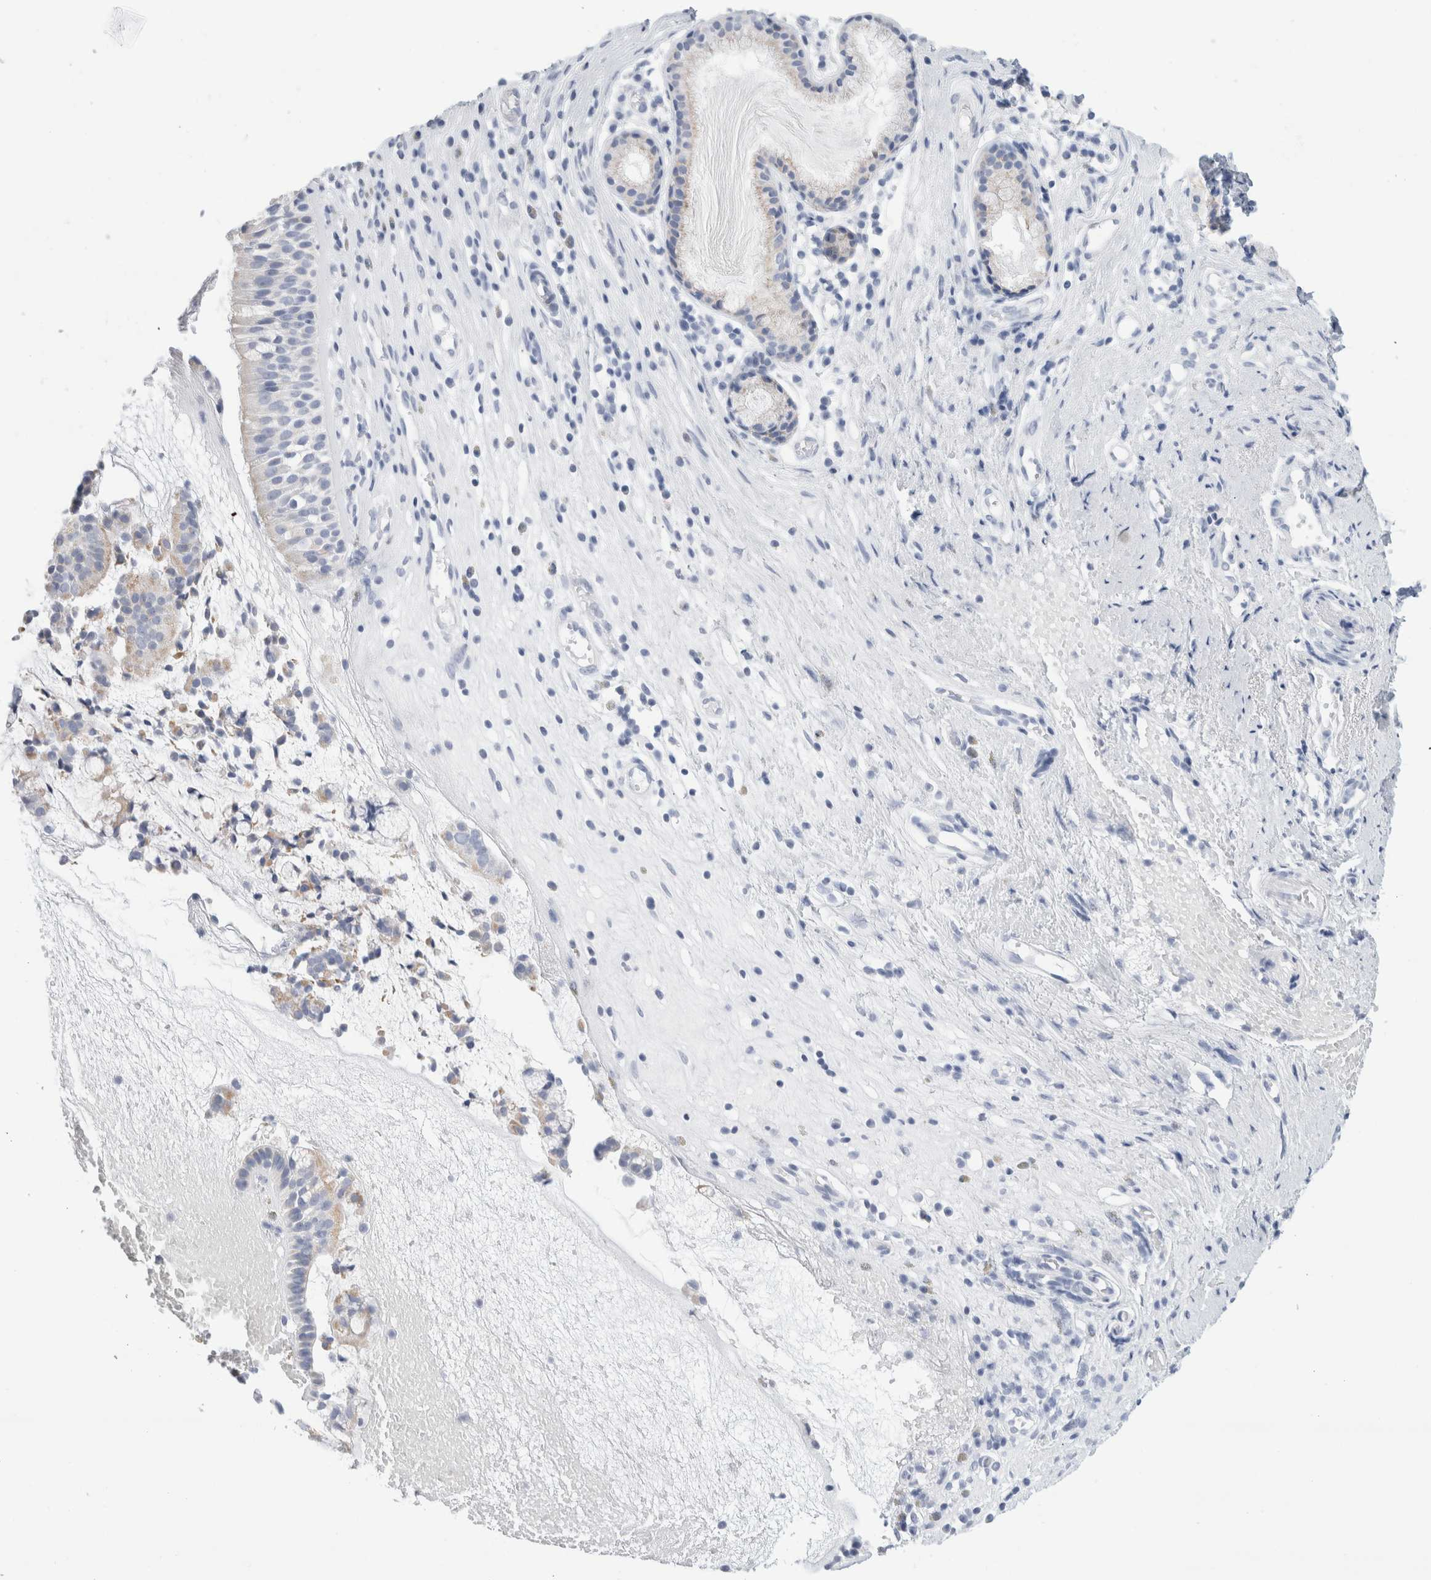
{"staining": {"intensity": "weak", "quantity": "<25%", "location": "cytoplasmic/membranous"}, "tissue": "nasopharynx", "cell_type": "Respiratory epithelial cells", "image_type": "normal", "snomed": [{"axis": "morphology", "description": "Normal tissue, NOS"}, {"axis": "topography", "description": "Nasopharynx"}], "caption": "This is a image of immunohistochemistry (IHC) staining of benign nasopharynx, which shows no expression in respiratory epithelial cells. Brightfield microscopy of IHC stained with DAB (3,3'-diaminobenzidine) (brown) and hematoxylin (blue), captured at high magnification.", "gene": "ECHDC2", "patient": {"sex": "female", "age": 39}}